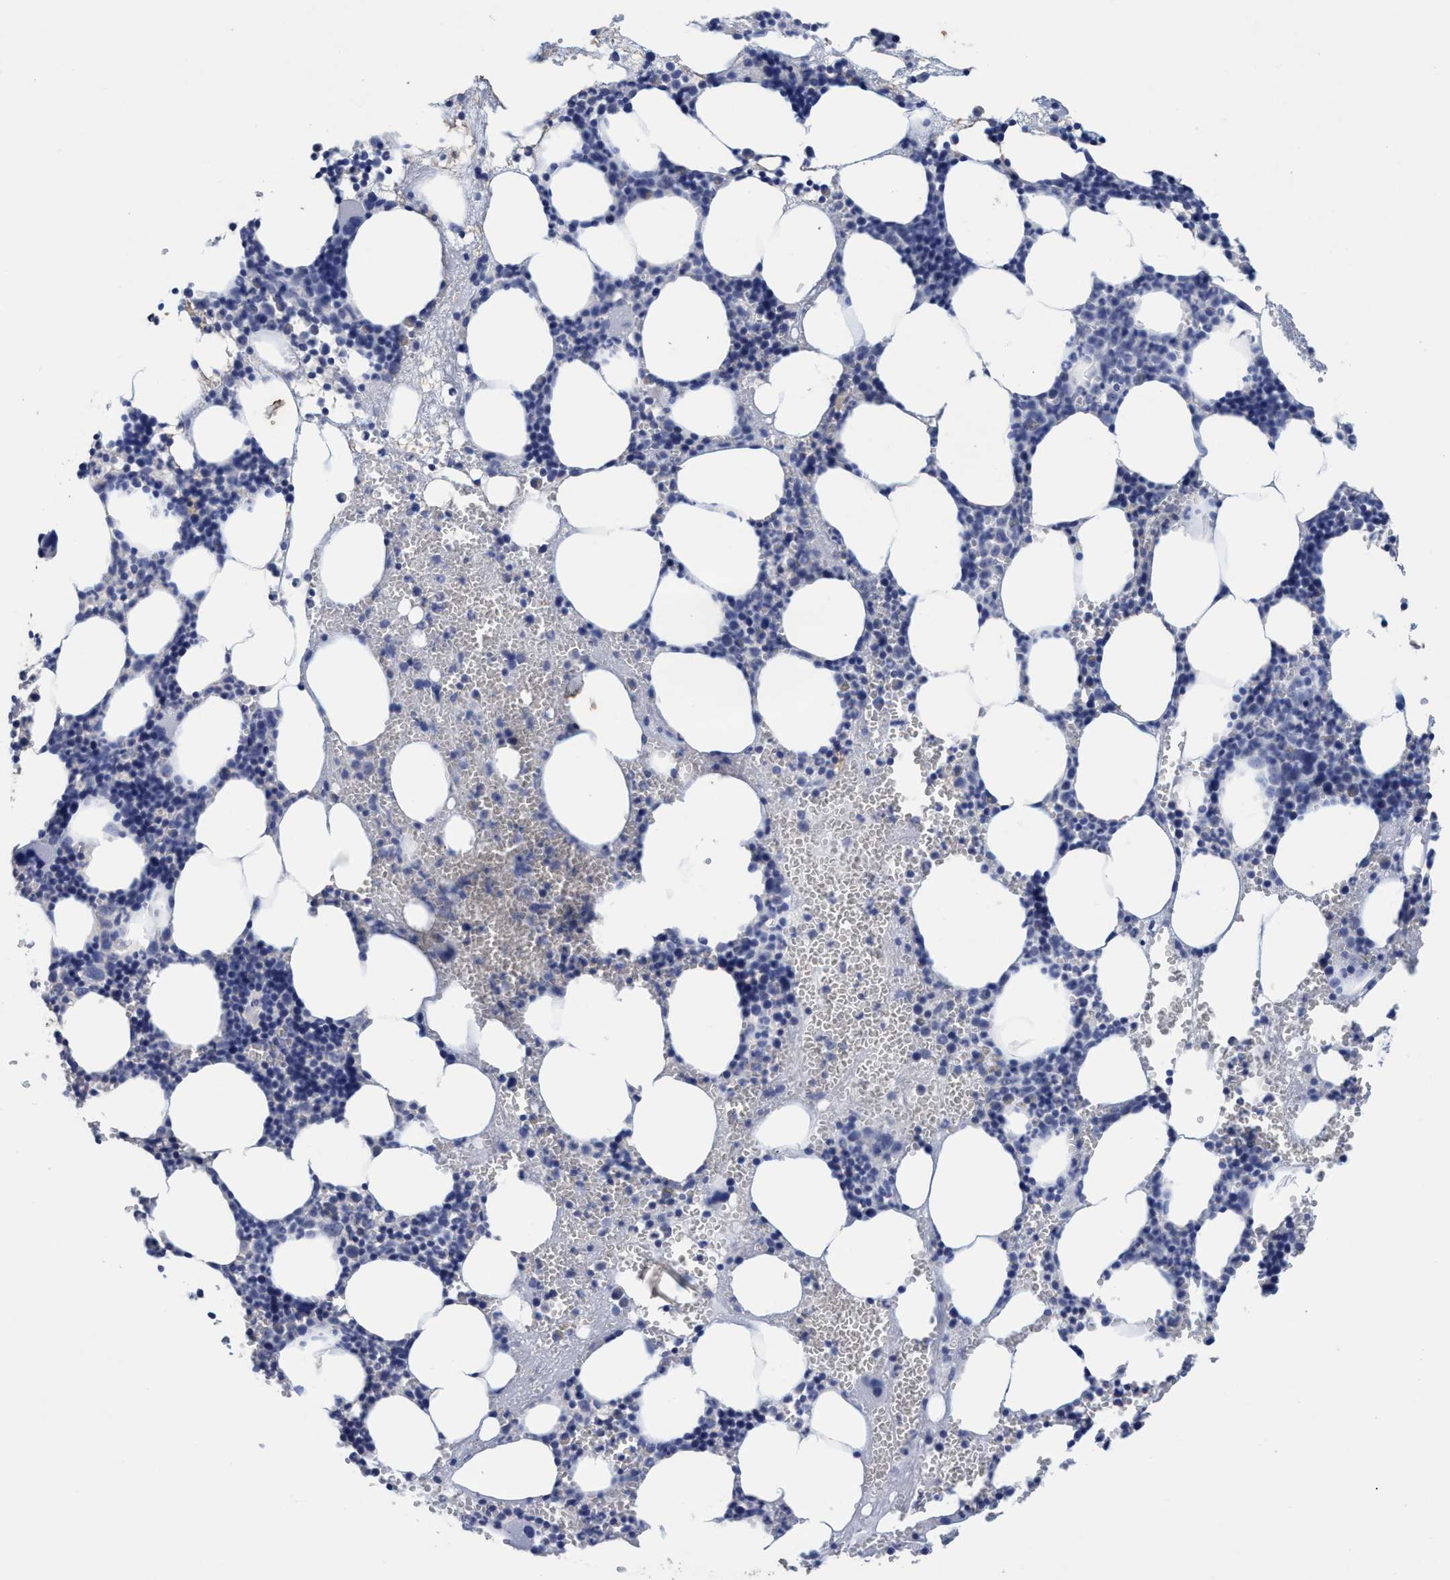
{"staining": {"intensity": "negative", "quantity": "none", "location": "none"}, "tissue": "bone marrow", "cell_type": "Hematopoietic cells", "image_type": "normal", "snomed": [{"axis": "morphology", "description": "Normal tissue, NOS"}, {"axis": "morphology", "description": "Inflammation, NOS"}, {"axis": "topography", "description": "Bone marrow"}], "caption": "Protein analysis of normal bone marrow demonstrates no significant expression in hematopoietic cells.", "gene": "RSAD1", "patient": {"sex": "female", "age": 67}}